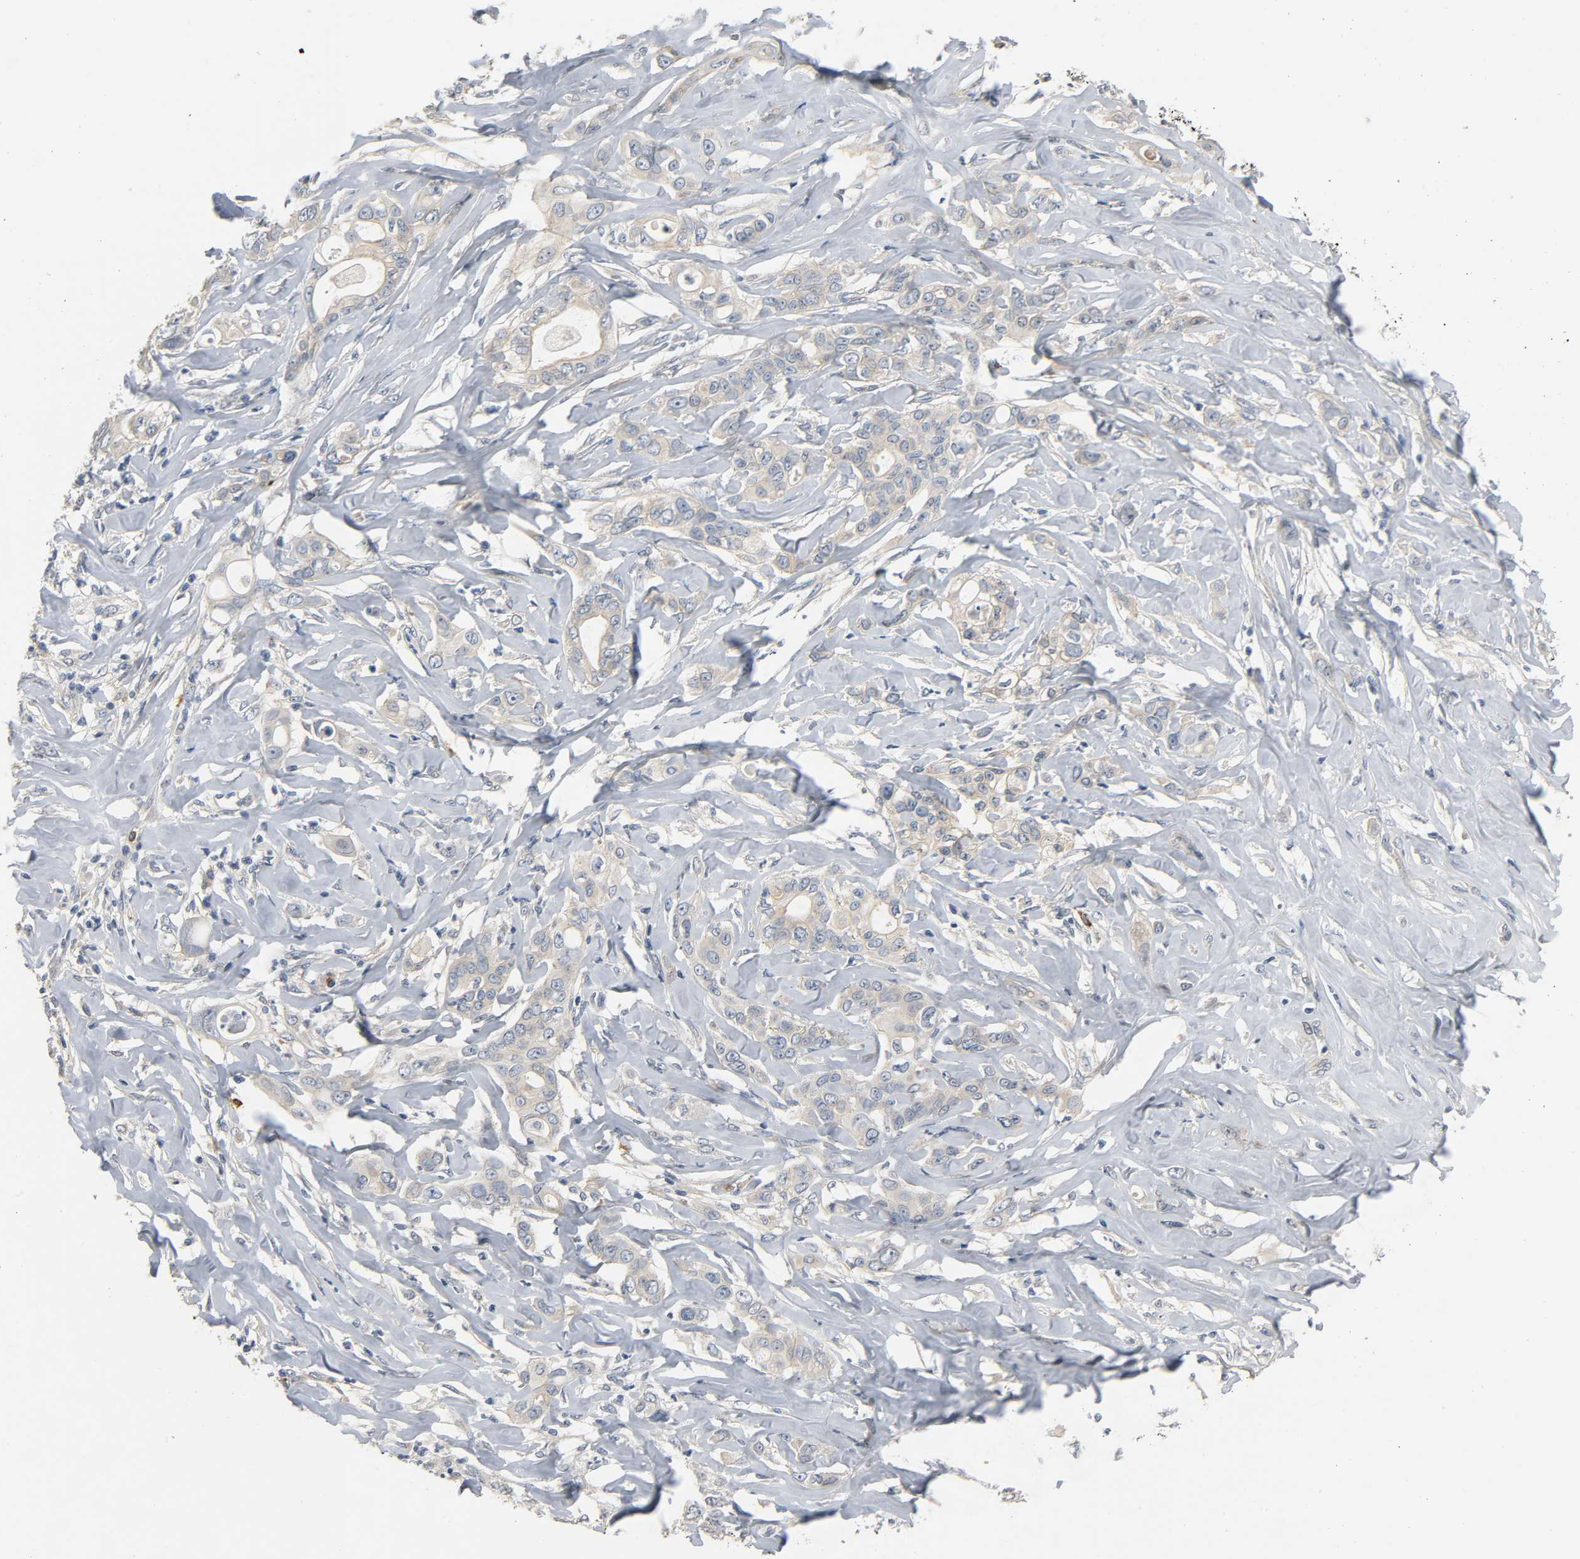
{"staining": {"intensity": "weak", "quantity": ">75%", "location": "cytoplasmic/membranous"}, "tissue": "liver cancer", "cell_type": "Tumor cells", "image_type": "cancer", "snomed": [{"axis": "morphology", "description": "Cholangiocarcinoma"}, {"axis": "topography", "description": "Liver"}], "caption": "Weak cytoplasmic/membranous positivity for a protein is present in about >75% of tumor cells of liver cholangiocarcinoma using immunohistochemistry (IHC).", "gene": "LIMCH1", "patient": {"sex": "female", "age": 67}}